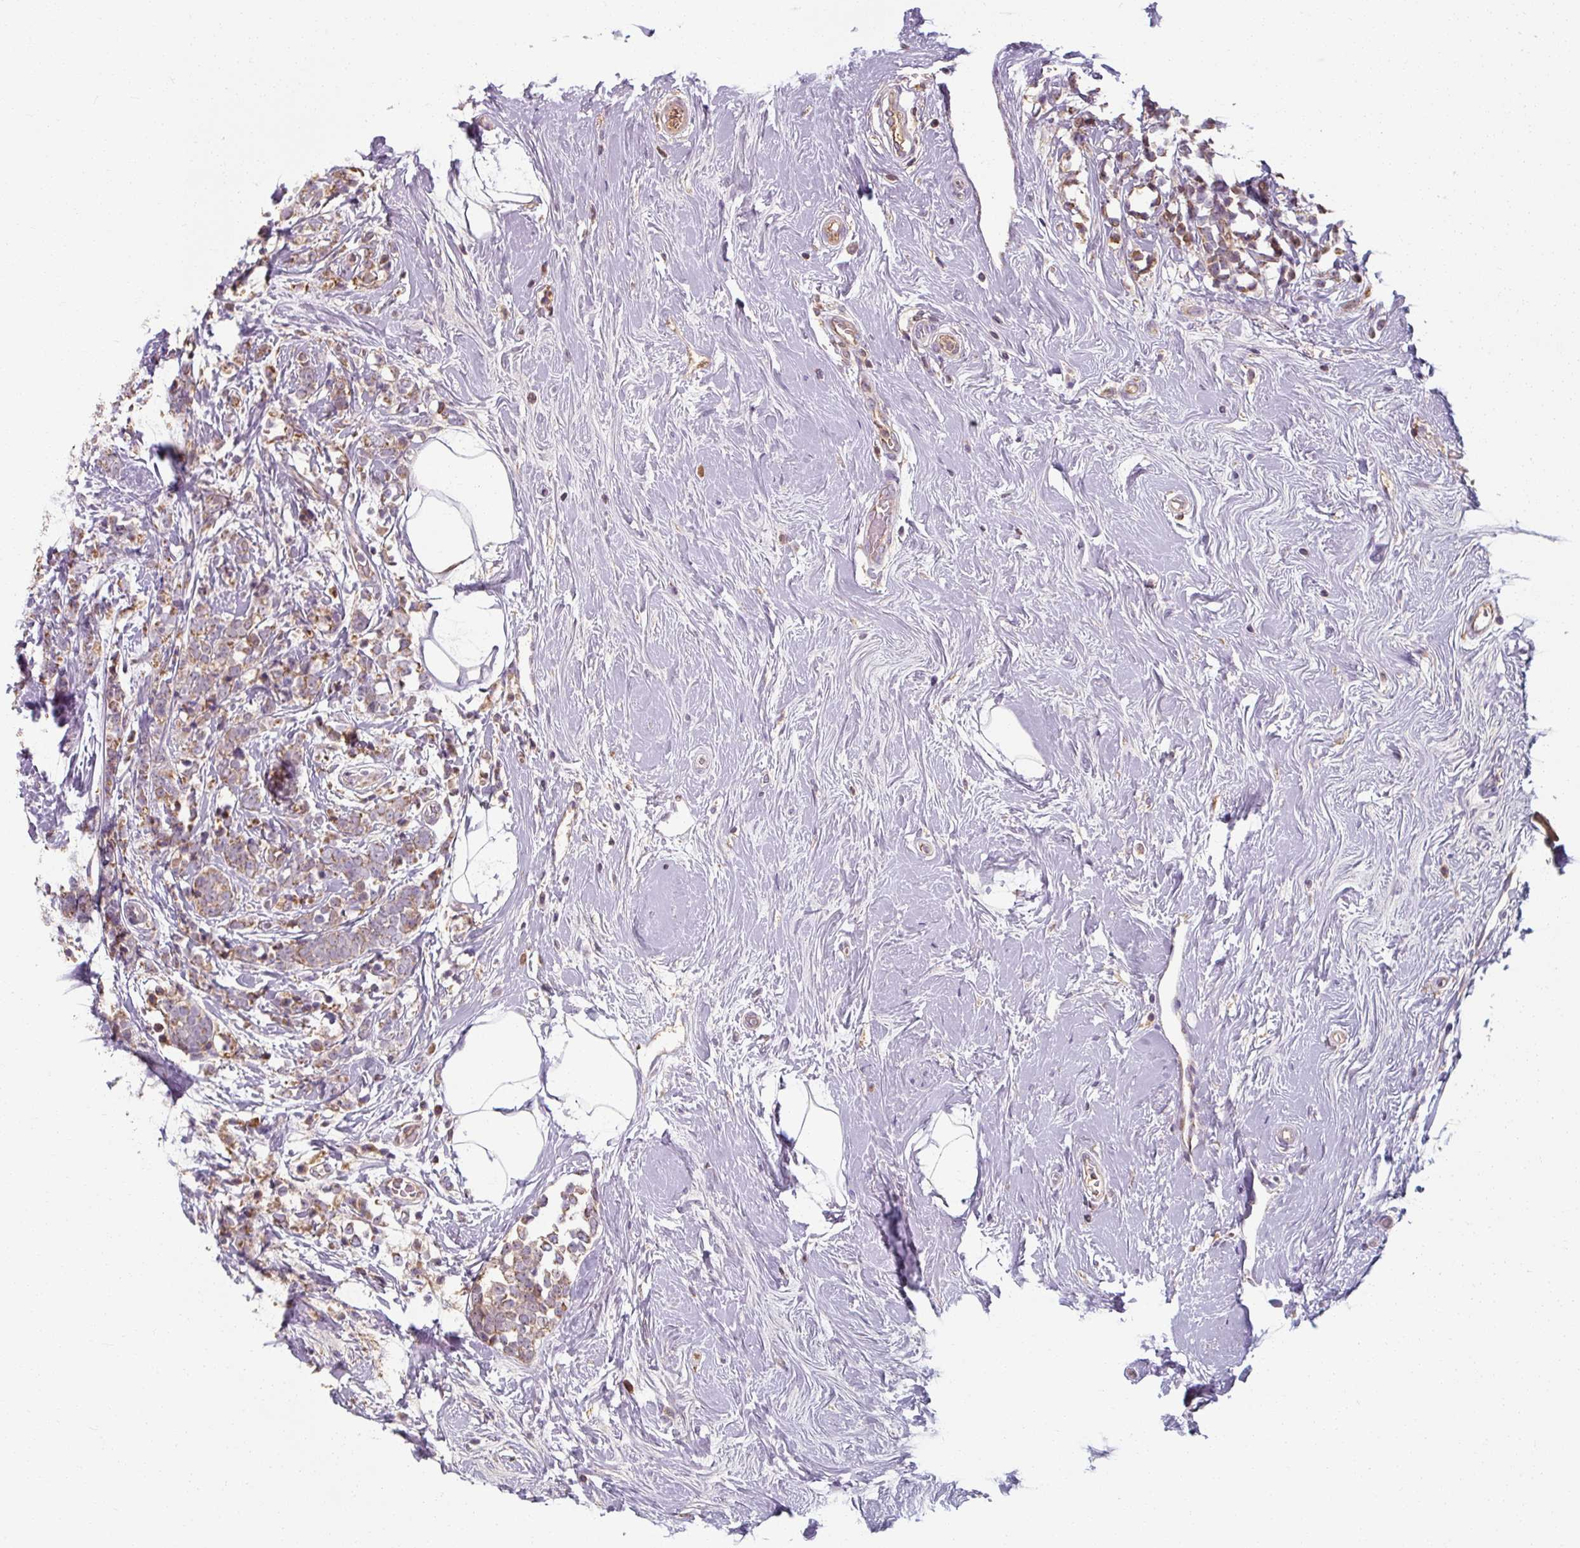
{"staining": {"intensity": "weak", "quantity": ">75%", "location": "cytoplasmic/membranous"}, "tissue": "breast cancer", "cell_type": "Tumor cells", "image_type": "cancer", "snomed": [{"axis": "morphology", "description": "Lobular carcinoma"}, {"axis": "topography", "description": "Breast"}], "caption": "About >75% of tumor cells in breast cancer (lobular carcinoma) demonstrate weak cytoplasmic/membranous protein positivity as visualized by brown immunohistochemical staining.", "gene": "TSEN54", "patient": {"sex": "female", "age": 58}}